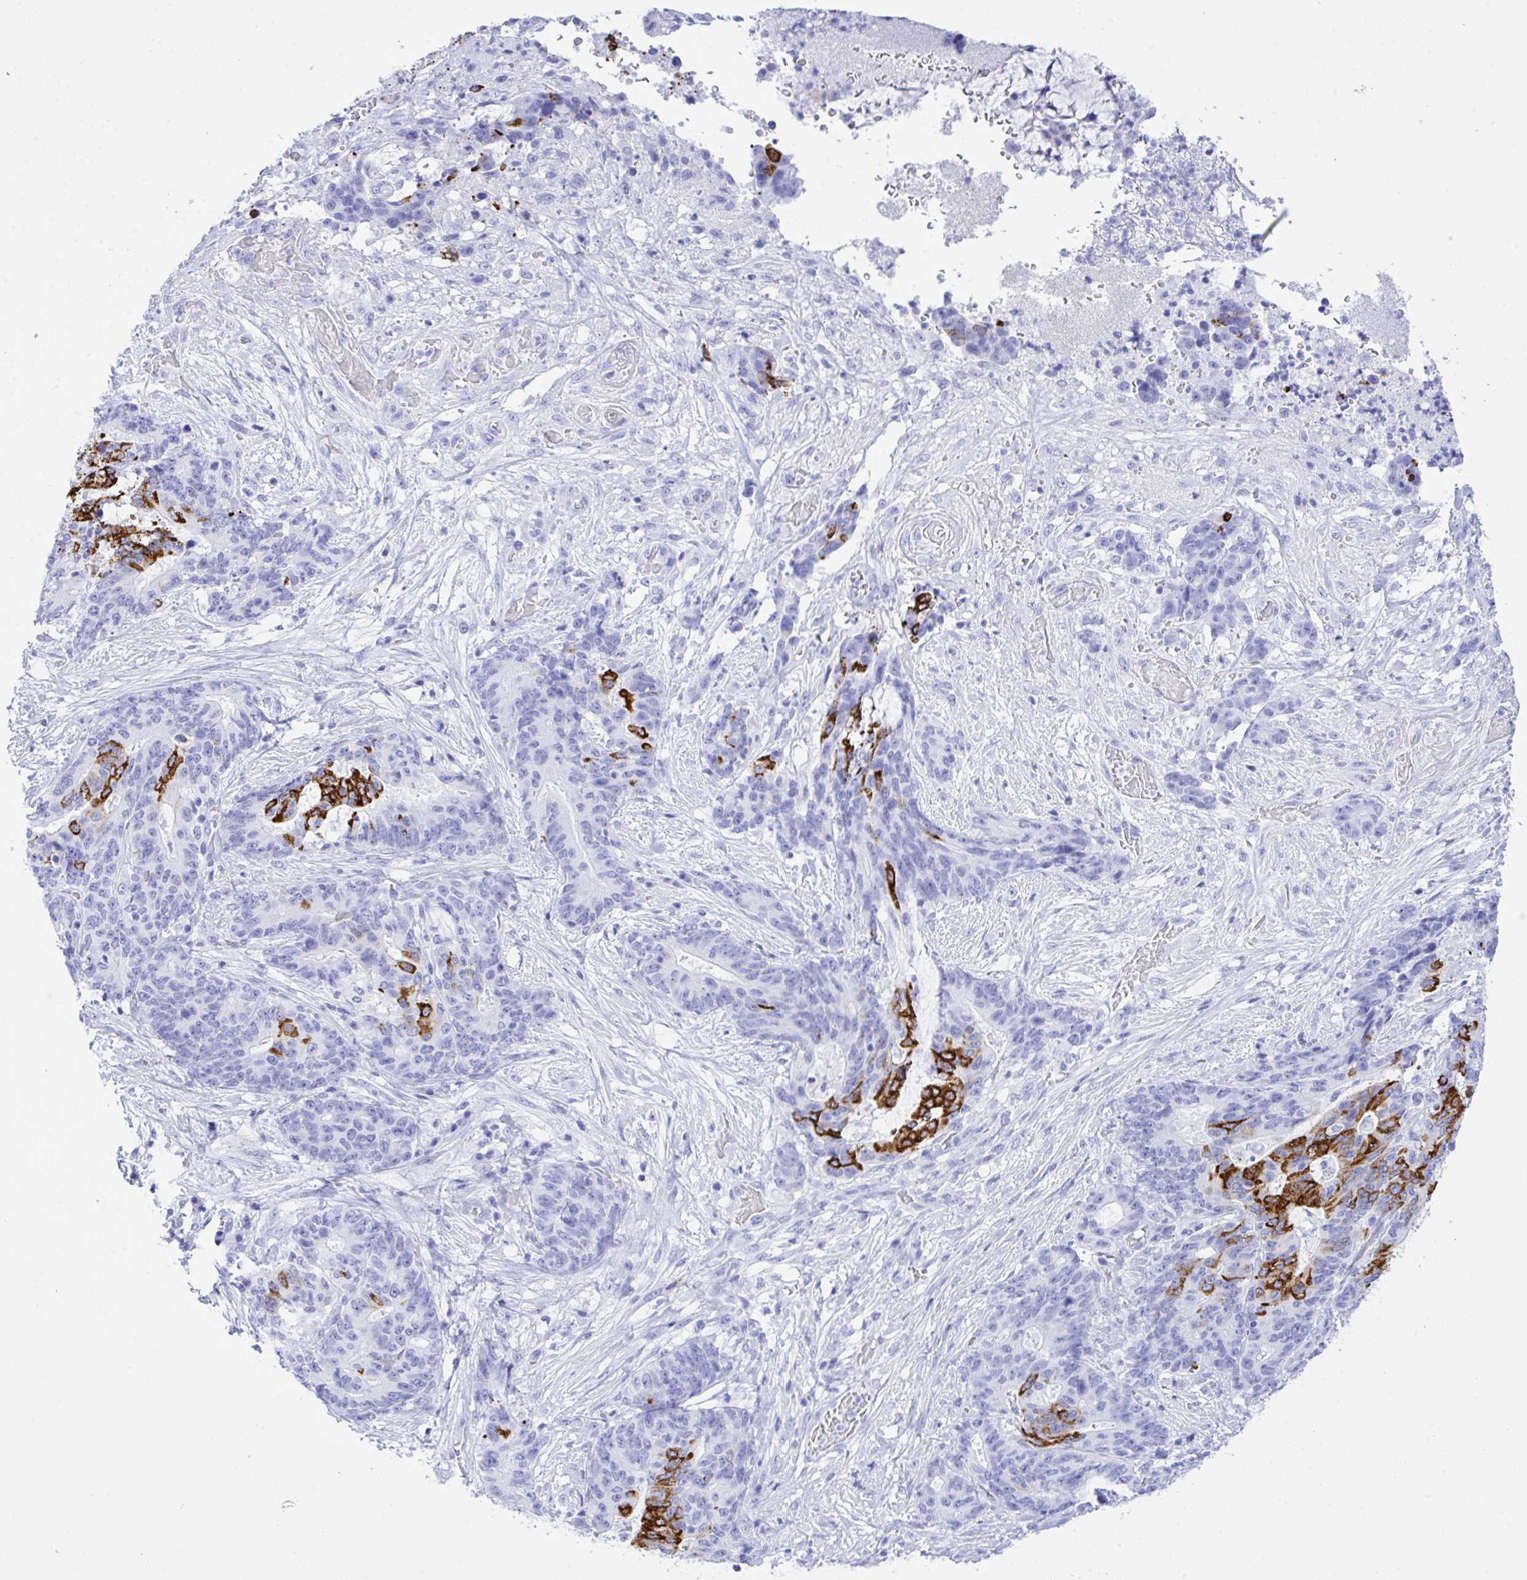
{"staining": {"intensity": "strong", "quantity": "<25%", "location": "cytoplasmic/membranous"}, "tissue": "stomach cancer", "cell_type": "Tumor cells", "image_type": "cancer", "snomed": [{"axis": "morphology", "description": "Normal tissue, NOS"}, {"axis": "morphology", "description": "Adenocarcinoma, NOS"}, {"axis": "topography", "description": "Stomach"}], "caption": "Immunohistochemistry (IHC) histopathology image of adenocarcinoma (stomach) stained for a protein (brown), which displays medium levels of strong cytoplasmic/membranous staining in about <25% of tumor cells.", "gene": "SELENOV", "patient": {"sex": "female", "age": 64}}